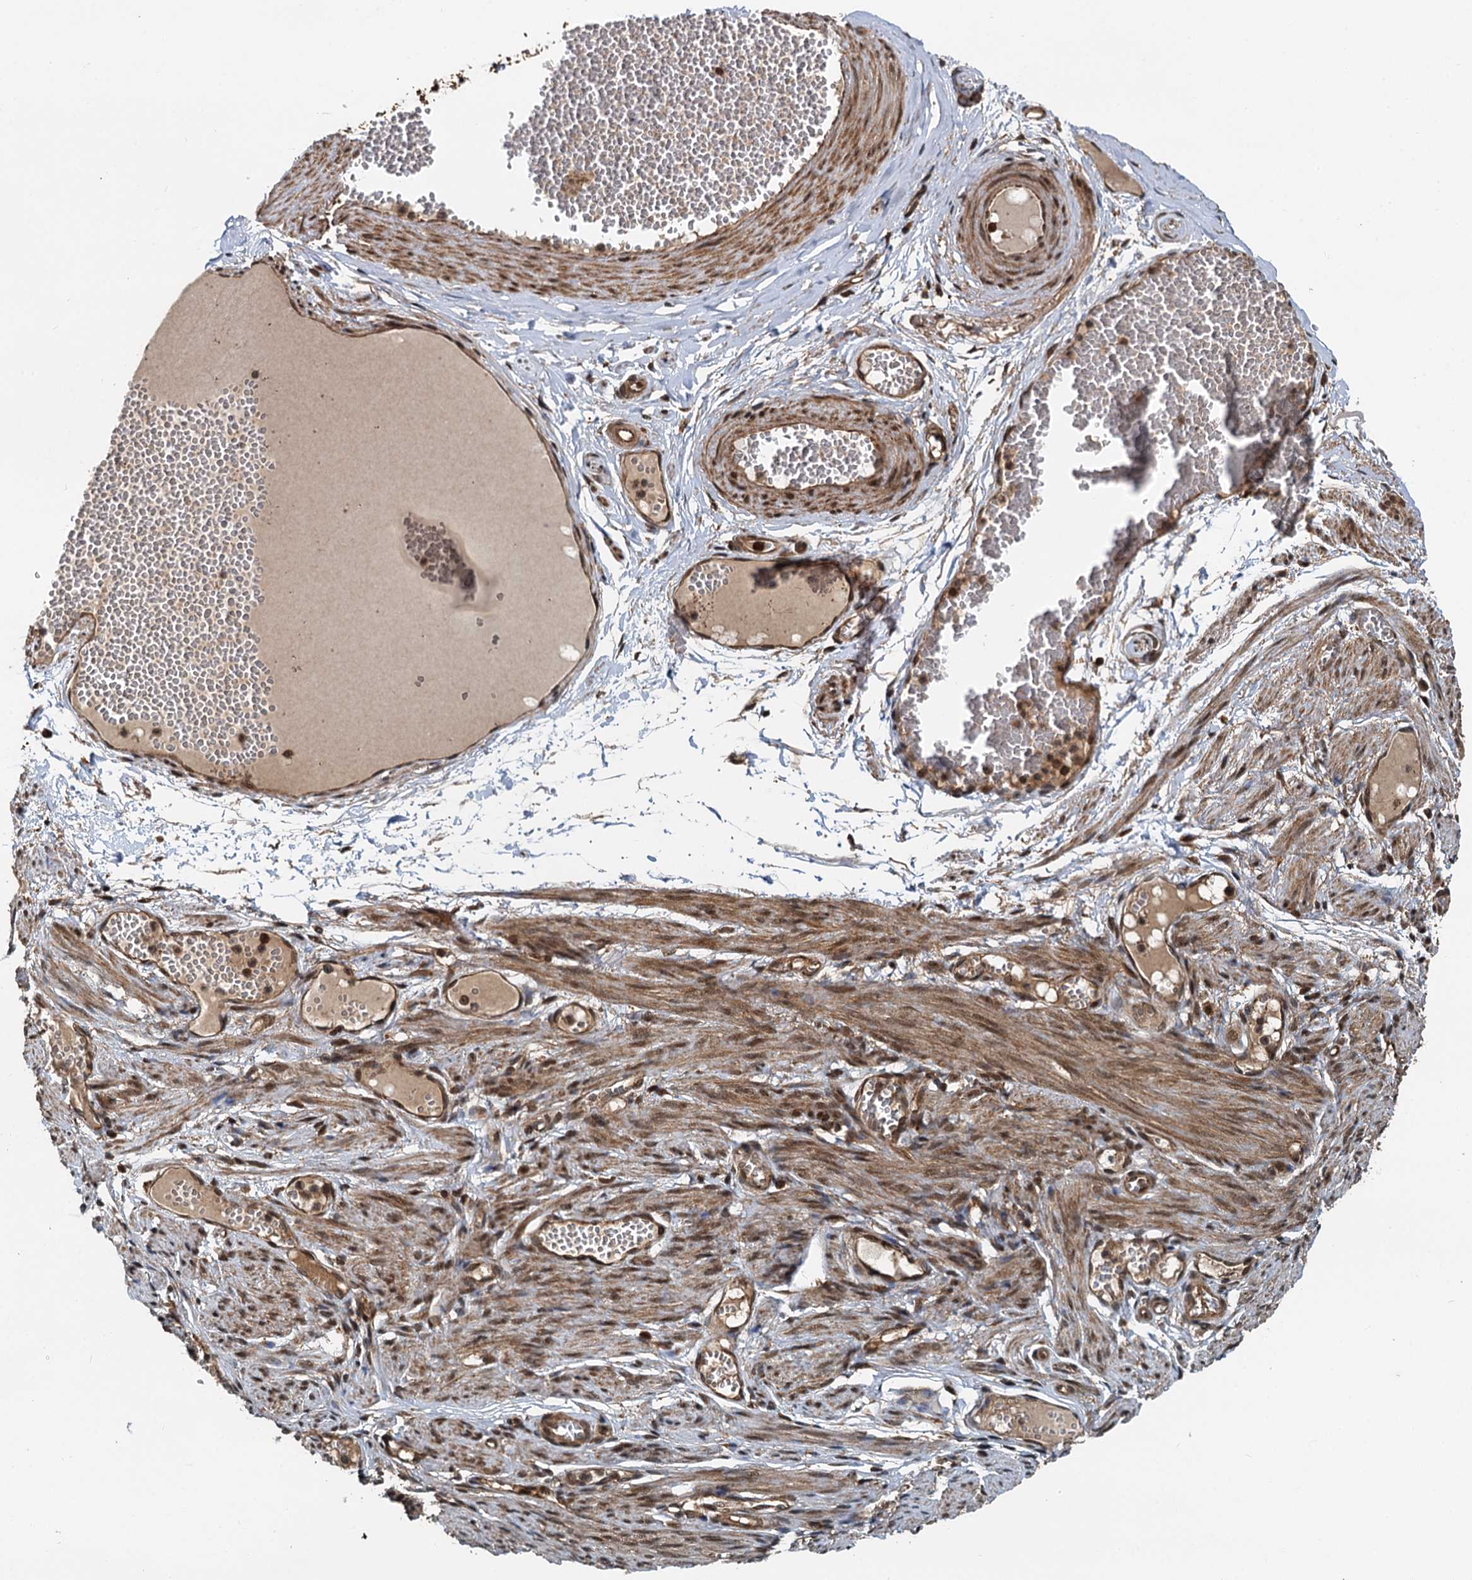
{"staining": {"intensity": "moderate", "quantity": "25%-75%", "location": "cytoplasmic/membranous"}, "tissue": "adipose tissue", "cell_type": "Adipocytes", "image_type": "normal", "snomed": [{"axis": "morphology", "description": "Normal tissue, NOS"}, {"axis": "topography", "description": "Smooth muscle"}, {"axis": "topography", "description": "Peripheral nerve tissue"}], "caption": "Adipose tissue stained for a protein reveals moderate cytoplasmic/membranous positivity in adipocytes.", "gene": "STUB1", "patient": {"sex": "female", "age": 39}}